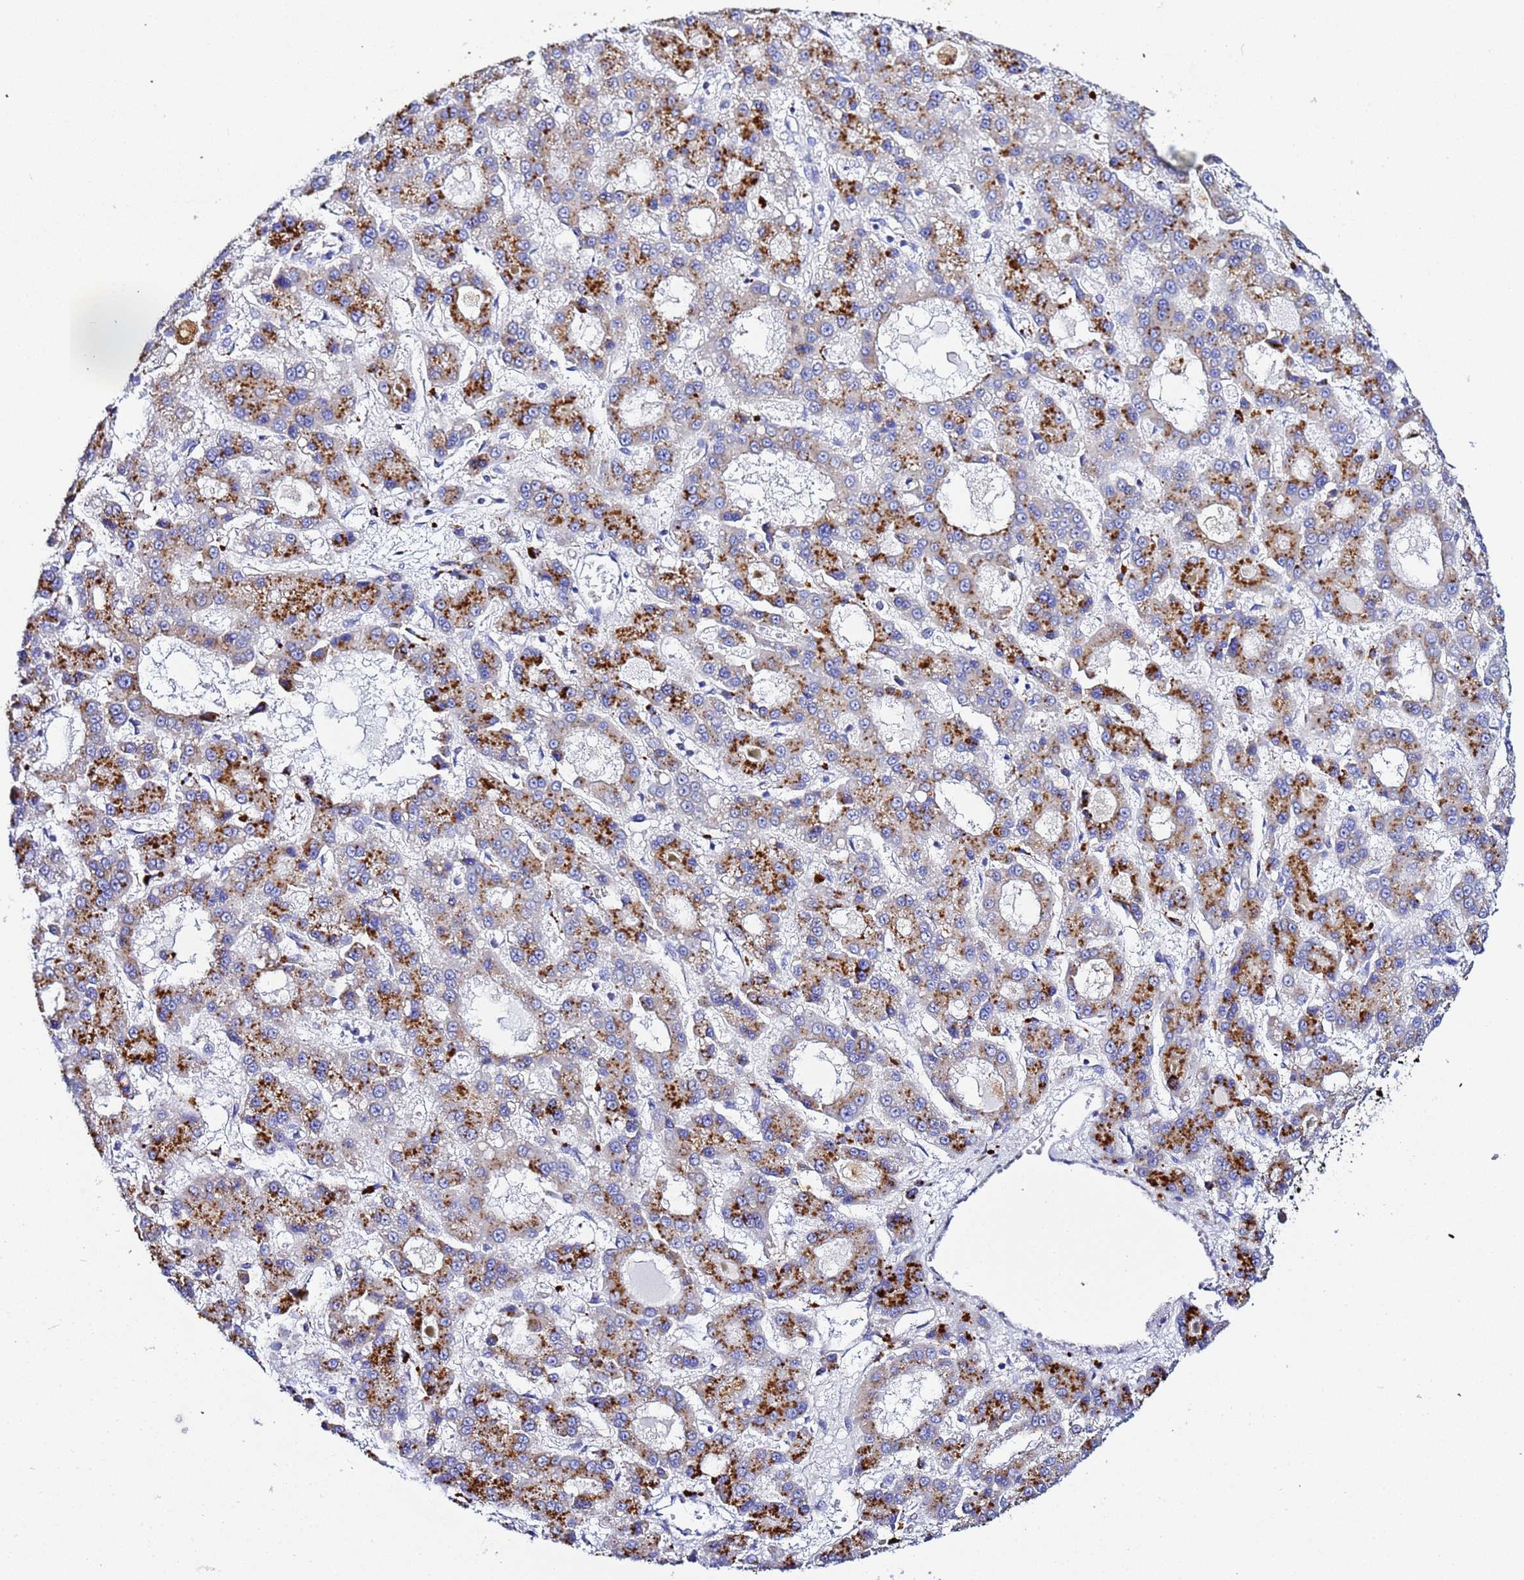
{"staining": {"intensity": "strong", "quantity": "25%-75%", "location": "cytoplasmic/membranous"}, "tissue": "liver cancer", "cell_type": "Tumor cells", "image_type": "cancer", "snomed": [{"axis": "morphology", "description": "Carcinoma, Hepatocellular, NOS"}, {"axis": "topography", "description": "Liver"}], "caption": "Human liver cancer stained with a protein marker exhibits strong staining in tumor cells.", "gene": "VTI1B", "patient": {"sex": "male", "age": 70}}